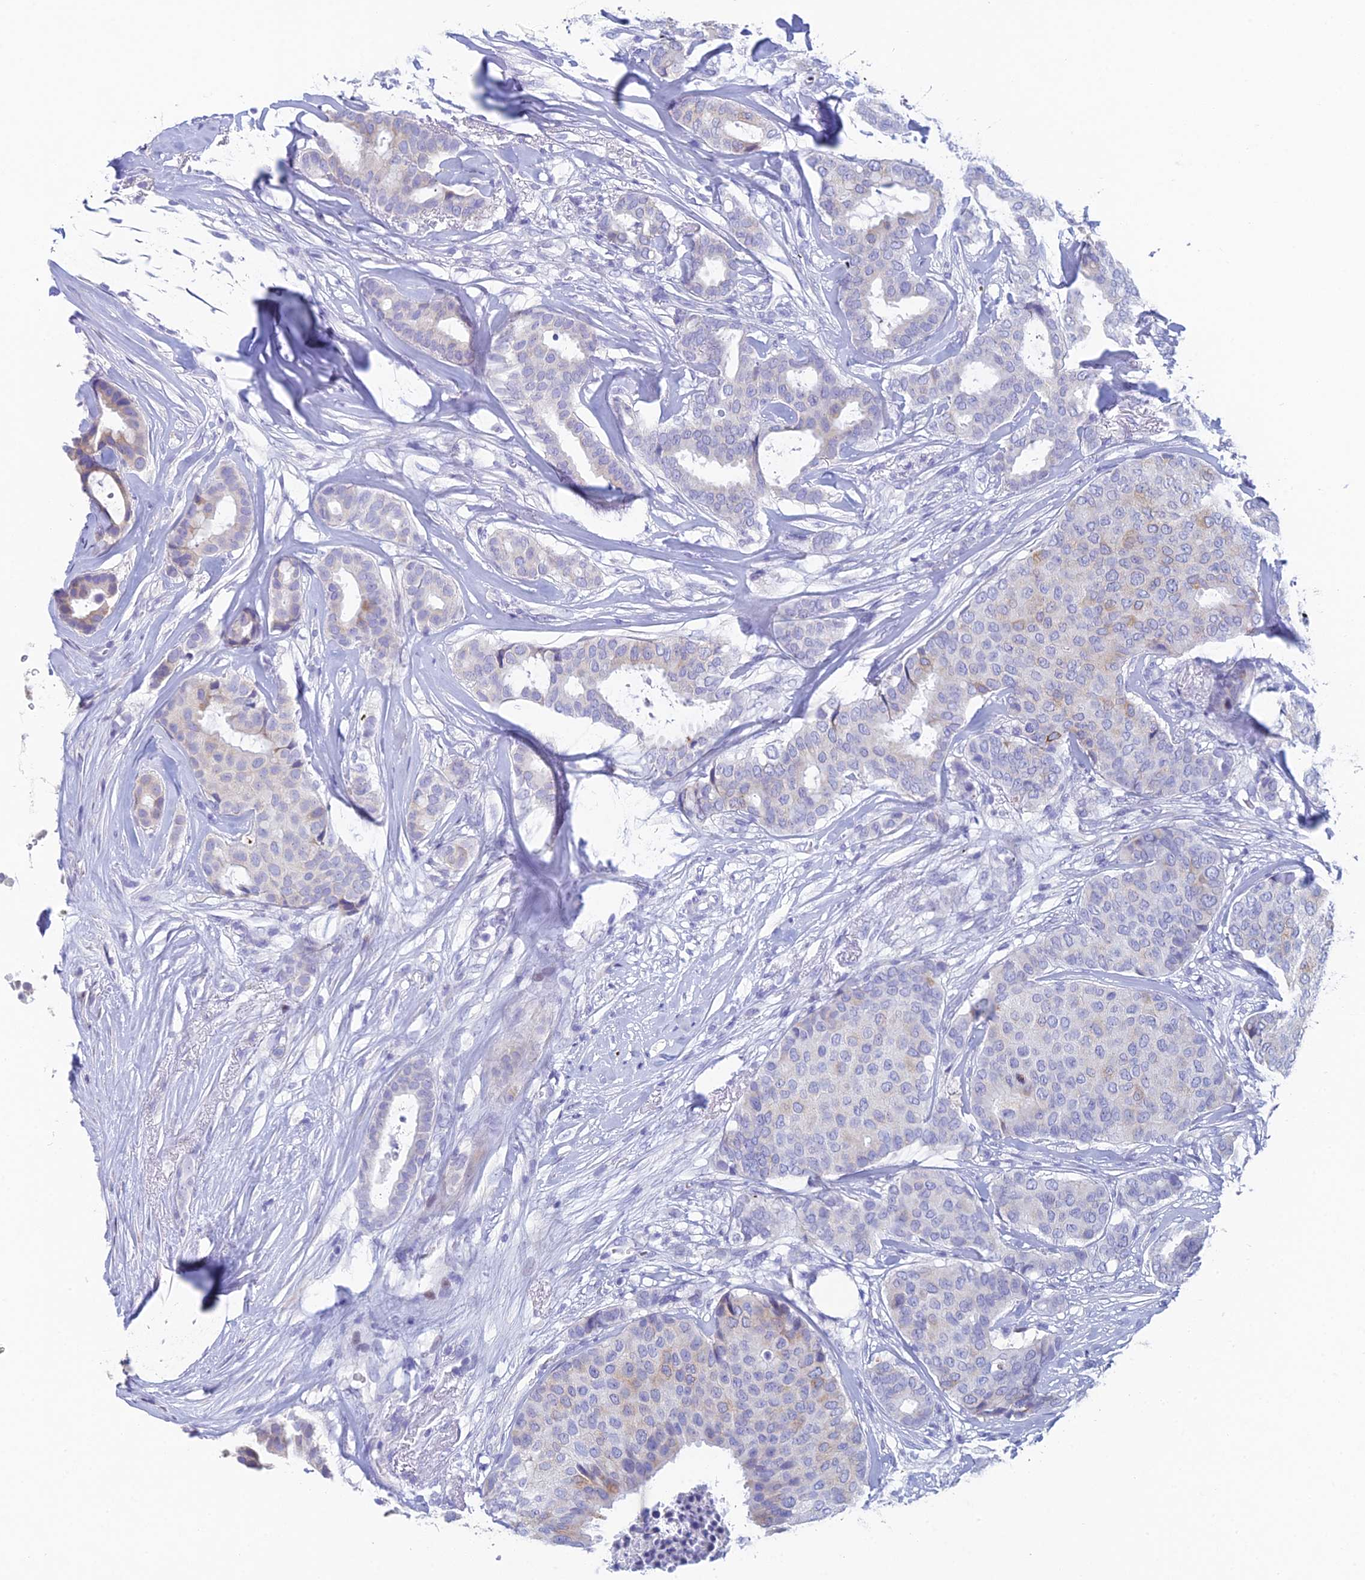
{"staining": {"intensity": "weak", "quantity": "<25%", "location": "cytoplasmic/membranous"}, "tissue": "breast cancer", "cell_type": "Tumor cells", "image_type": "cancer", "snomed": [{"axis": "morphology", "description": "Duct carcinoma"}, {"axis": "topography", "description": "Breast"}], "caption": "The photomicrograph shows no staining of tumor cells in breast cancer (invasive ductal carcinoma). (Immunohistochemistry (ihc), brightfield microscopy, high magnification).", "gene": "REXO5", "patient": {"sex": "female", "age": 75}}